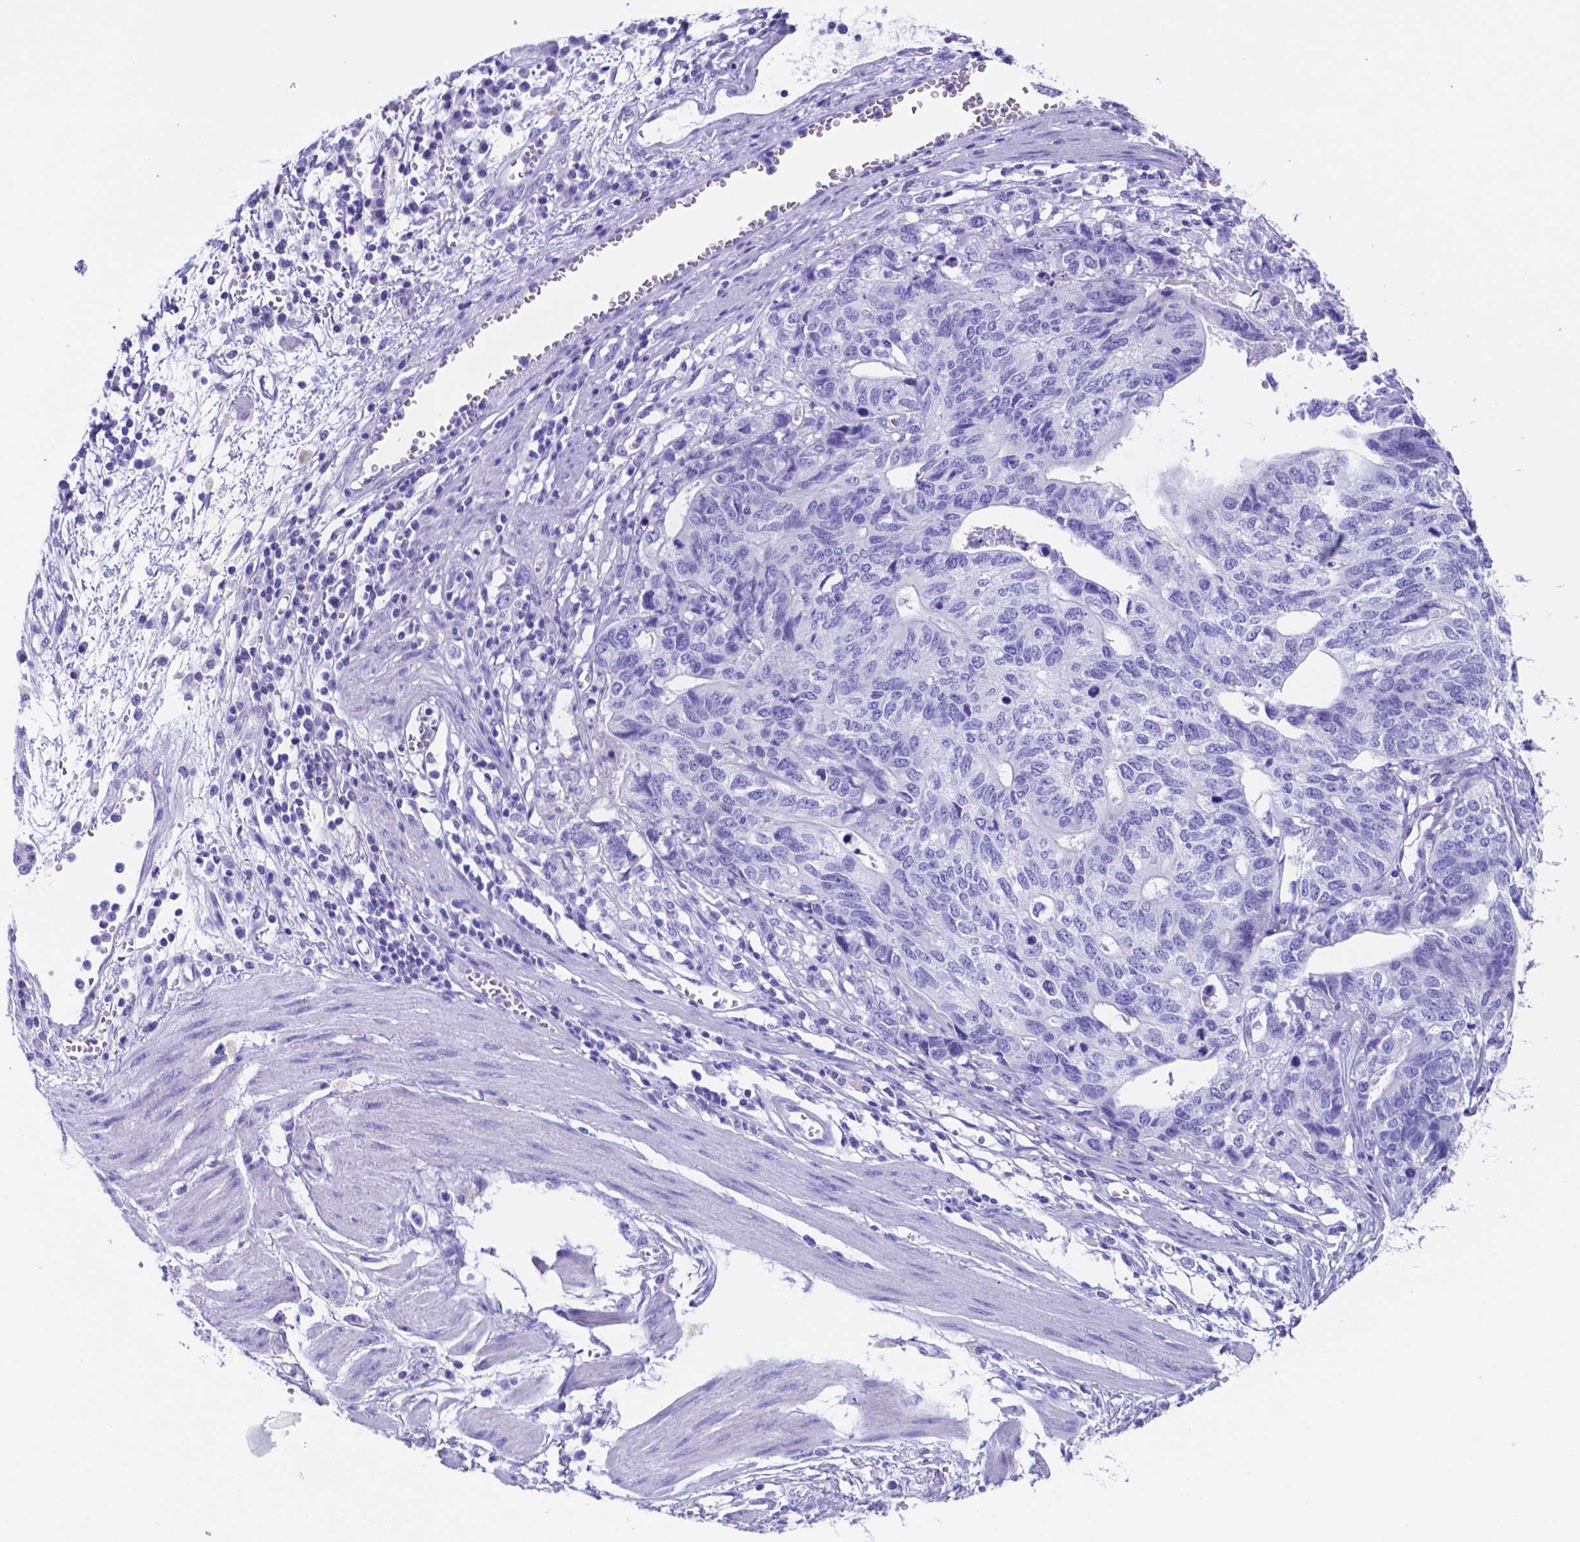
{"staining": {"intensity": "negative", "quantity": "none", "location": "none"}, "tissue": "stomach cancer", "cell_type": "Tumor cells", "image_type": "cancer", "snomed": [{"axis": "morphology", "description": "Adenocarcinoma, NOS"}, {"axis": "topography", "description": "Stomach, upper"}], "caption": "Image shows no significant protein staining in tumor cells of stomach cancer.", "gene": "DNAAF8", "patient": {"sex": "female", "age": 67}}